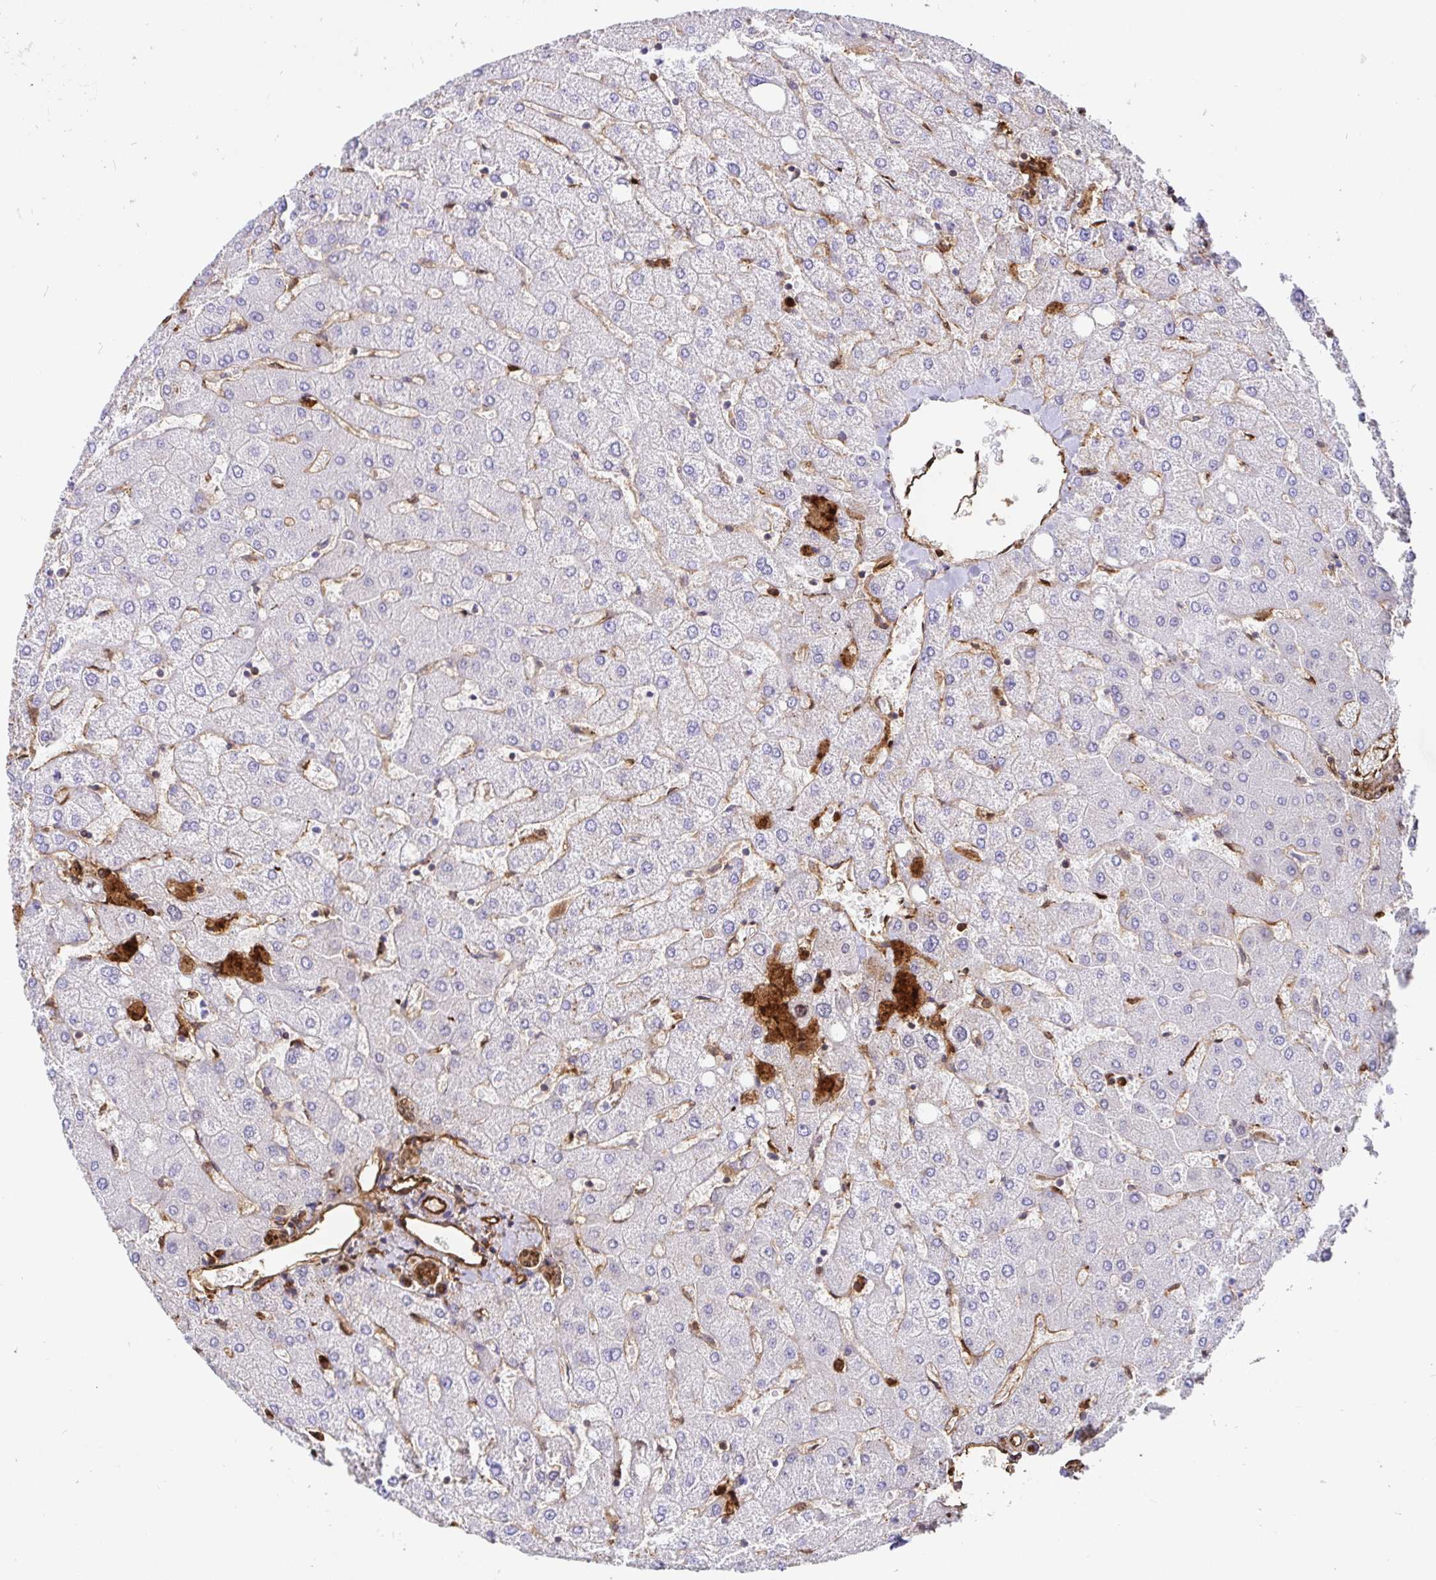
{"staining": {"intensity": "strong", "quantity": ">75%", "location": "cytoplasmic/membranous"}, "tissue": "liver", "cell_type": "Cholangiocytes", "image_type": "normal", "snomed": [{"axis": "morphology", "description": "Normal tissue, NOS"}, {"axis": "topography", "description": "Liver"}], "caption": "Immunohistochemical staining of normal human liver exhibits high levels of strong cytoplasmic/membranous expression in about >75% of cholangiocytes. Immunohistochemistry stains the protein in brown and the nuclei are stained blue.", "gene": "ANXA2", "patient": {"sex": "female", "age": 54}}